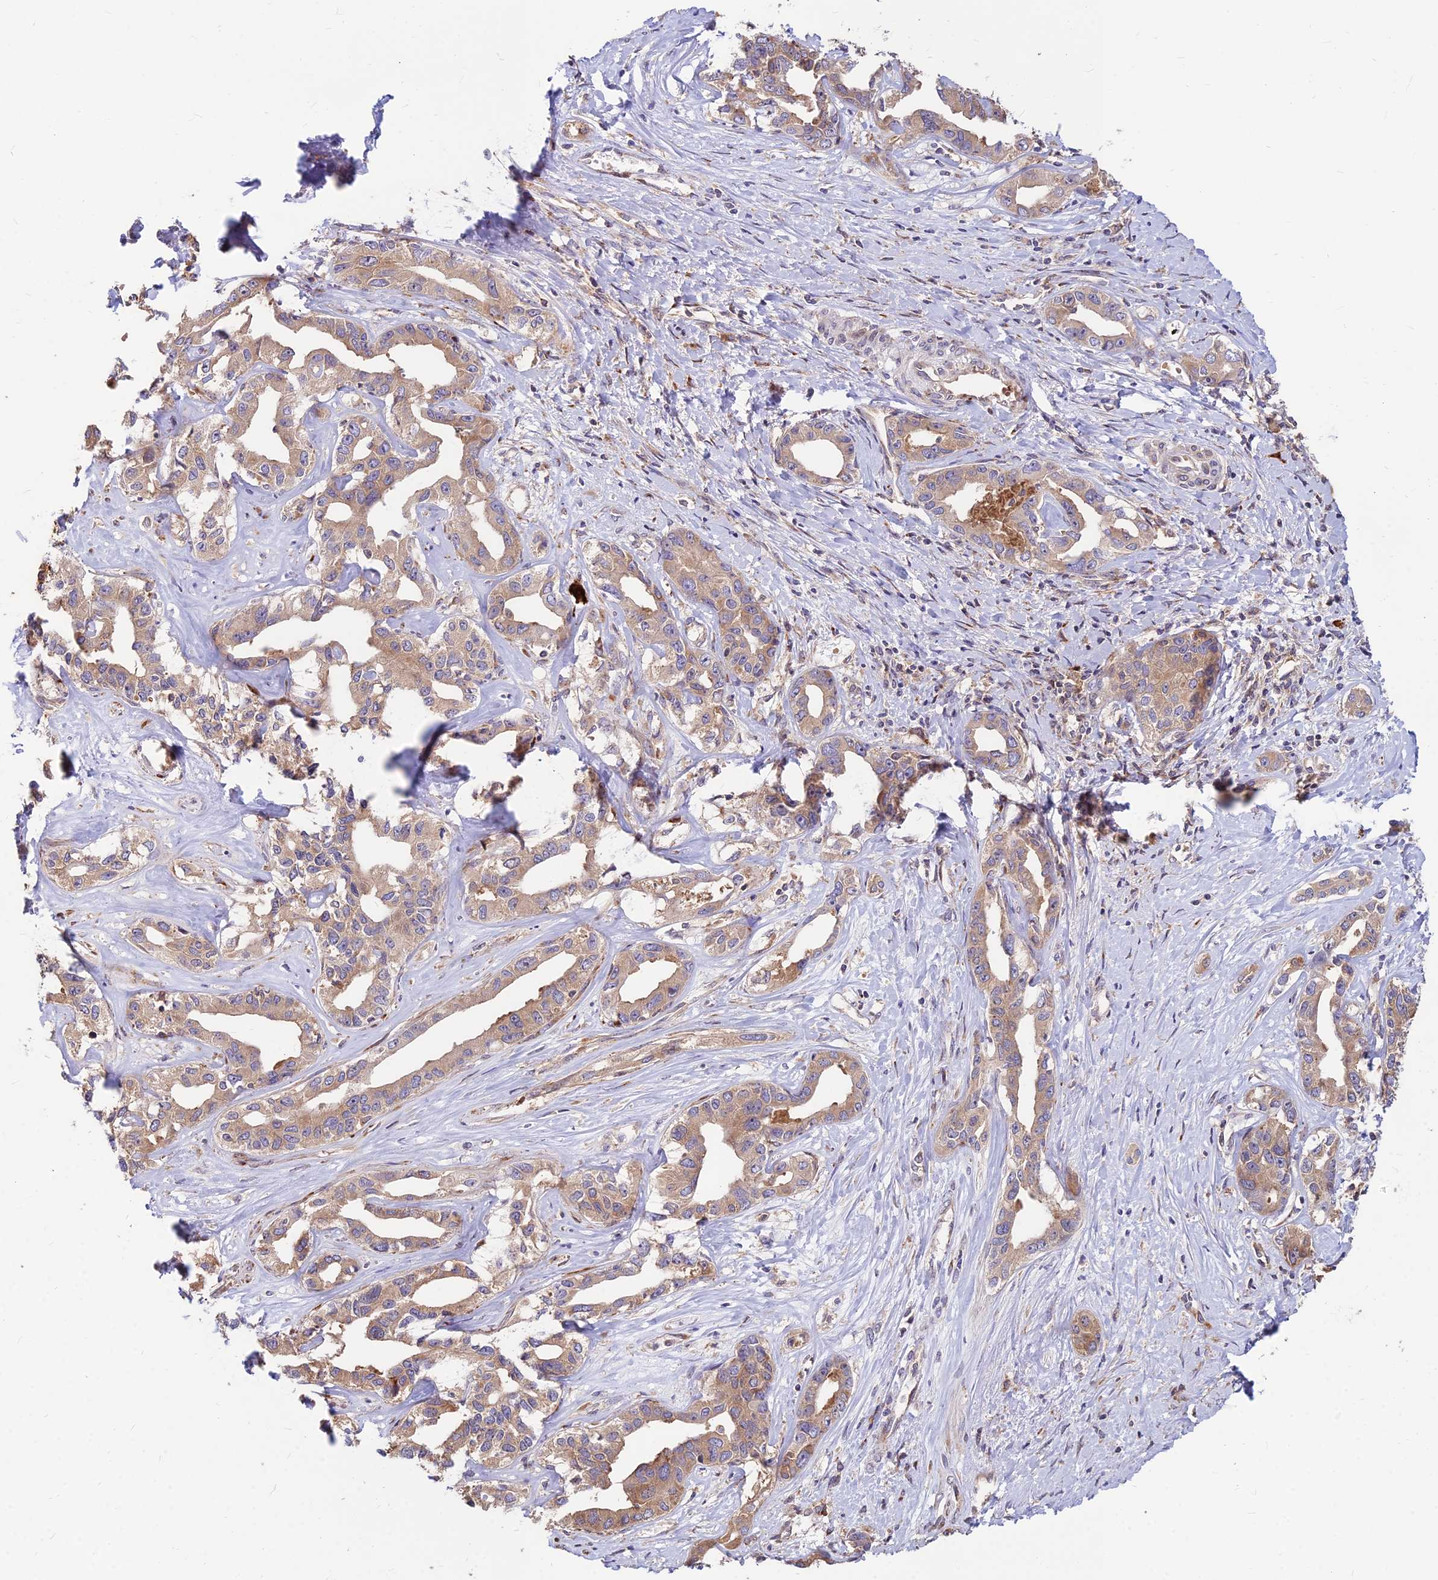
{"staining": {"intensity": "weak", "quantity": ">75%", "location": "cytoplasmic/membranous"}, "tissue": "liver cancer", "cell_type": "Tumor cells", "image_type": "cancer", "snomed": [{"axis": "morphology", "description": "Cholangiocarcinoma"}, {"axis": "topography", "description": "Liver"}], "caption": "Immunohistochemistry (IHC) micrograph of neoplastic tissue: liver cancer (cholangiocarcinoma) stained using IHC displays low levels of weak protein expression localized specifically in the cytoplasmic/membranous of tumor cells, appearing as a cytoplasmic/membranous brown color.", "gene": "CCT6B", "patient": {"sex": "male", "age": 59}}